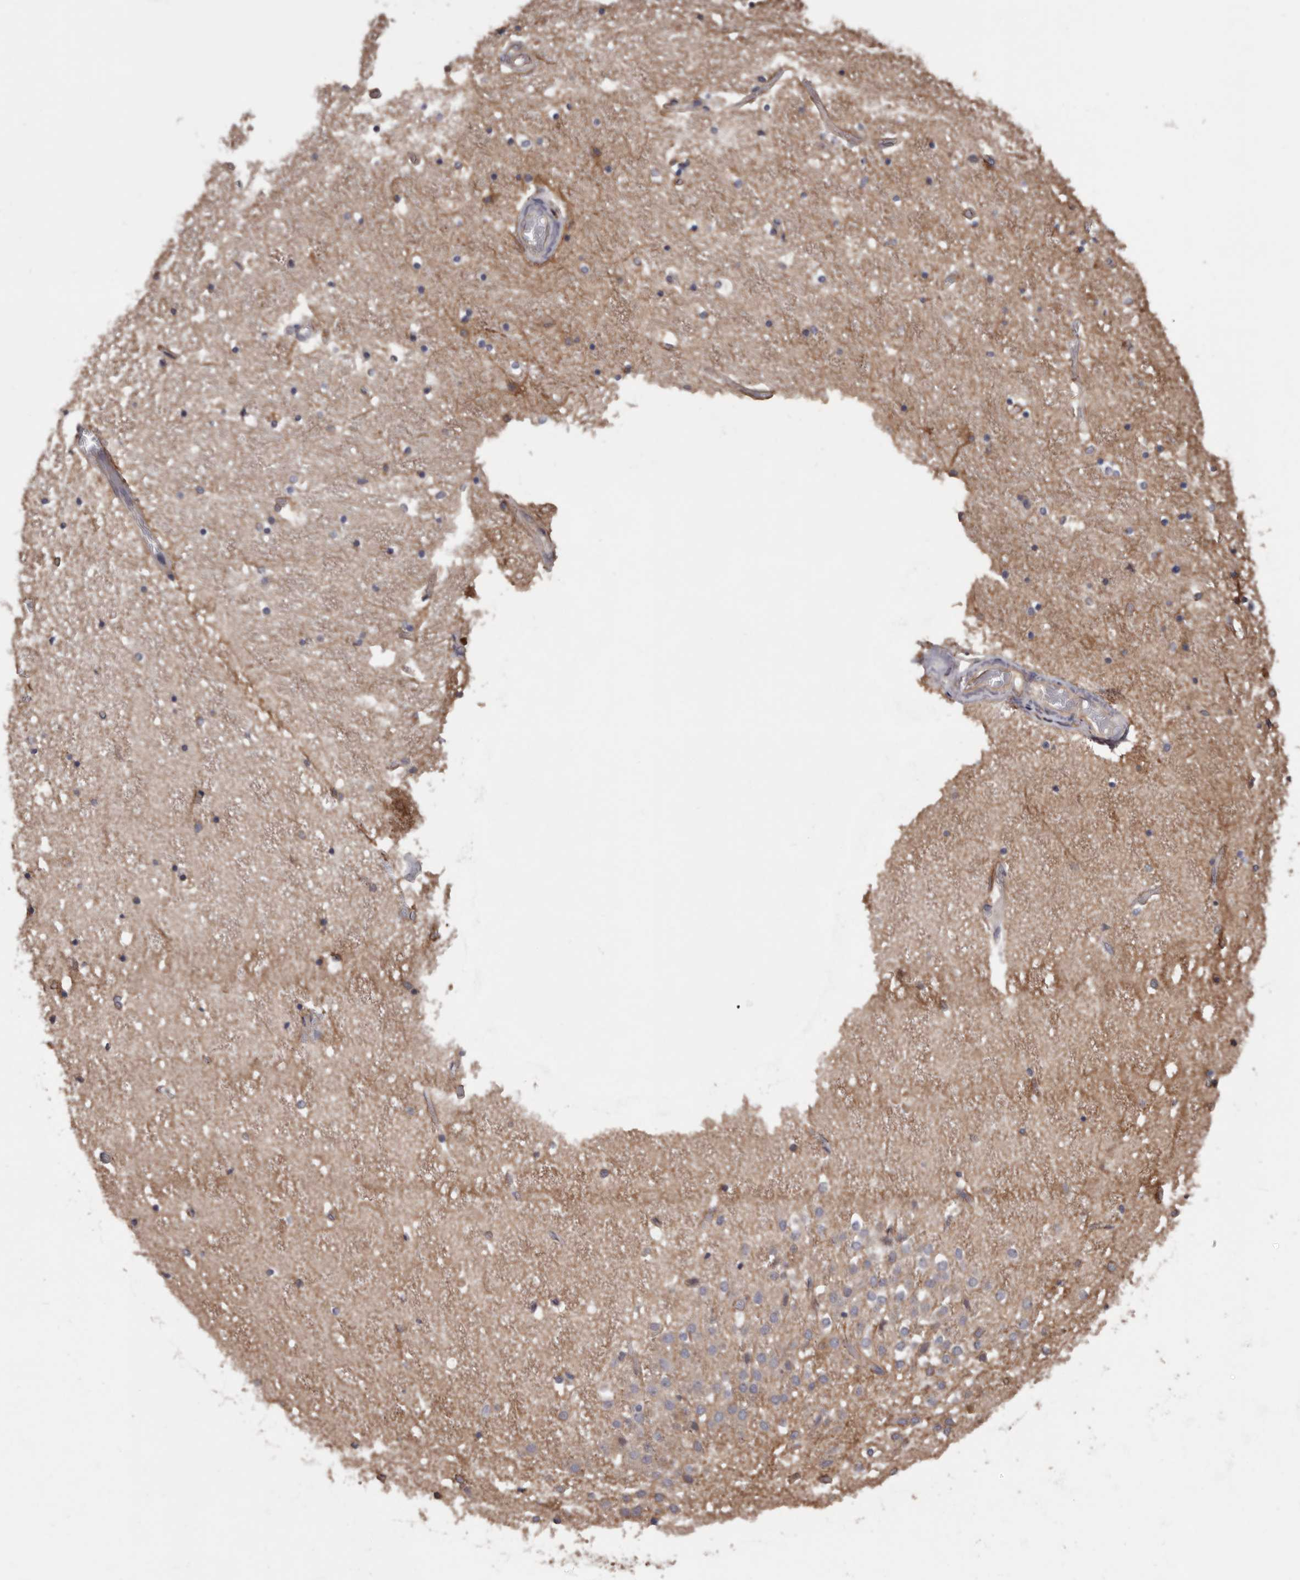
{"staining": {"intensity": "negative", "quantity": "none", "location": "none"}, "tissue": "hippocampus", "cell_type": "Glial cells", "image_type": "normal", "snomed": [{"axis": "morphology", "description": "Normal tissue, NOS"}, {"axis": "topography", "description": "Hippocampus"}], "caption": "This is a histopathology image of immunohistochemistry staining of unremarkable hippocampus, which shows no expression in glial cells.", "gene": "CEP104", "patient": {"sex": "female", "age": 52}}